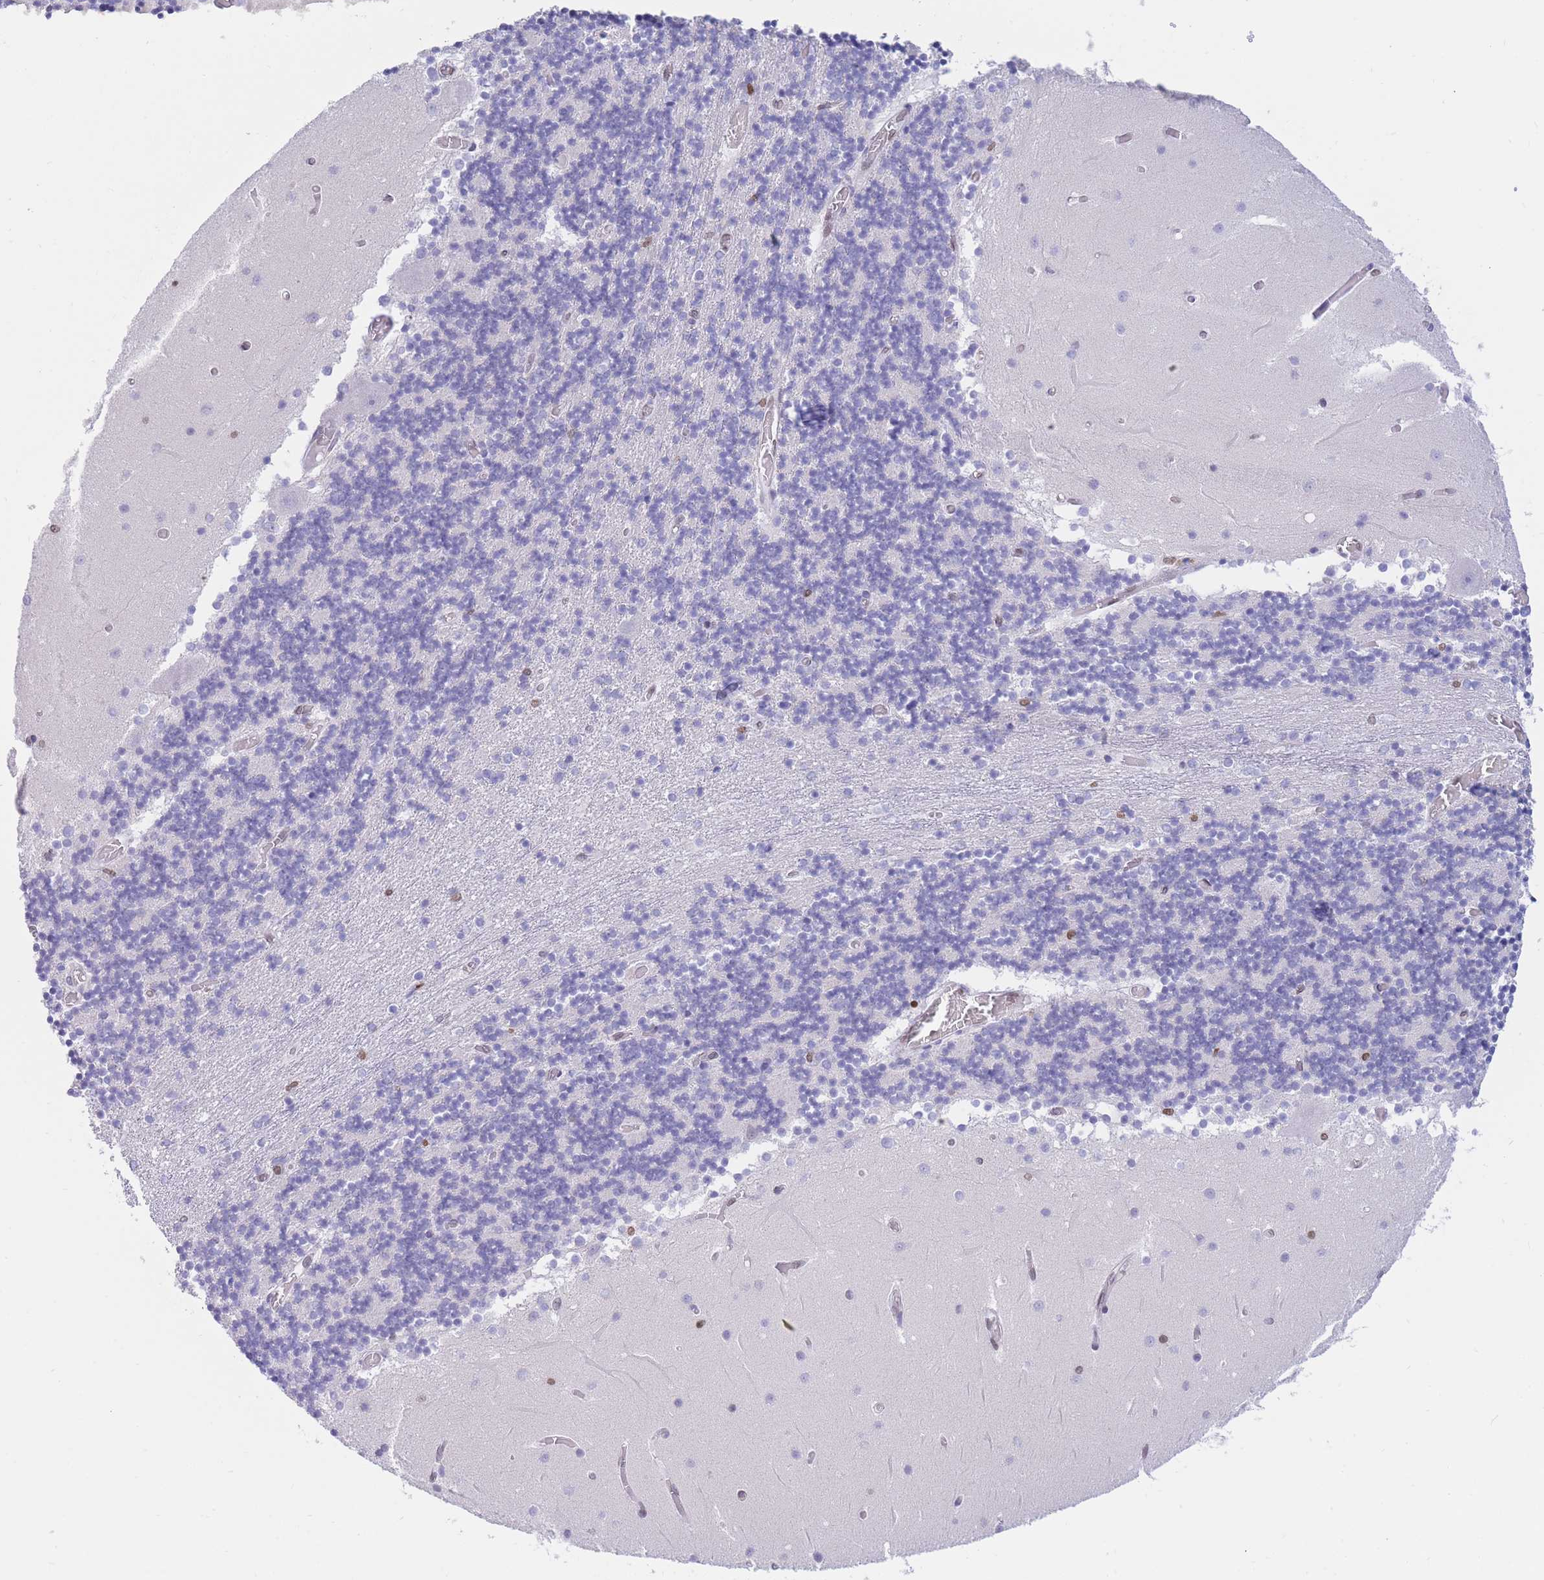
{"staining": {"intensity": "negative", "quantity": "none", "location": "none"}, "tissue": "cerebellum", "cell_type": "Cells in granular layer", "image_type": "normal", "snomed": [{"axis": "morphology", "description": "Normal tissue, NOS"}, {"axis": "topography", "description": "Cerebellum"}], "caption": "This histopathology image is of unremarkable cerebellum stained with IHC to label a protein in brown with the nuclei are counter-stained blue. There is no expression in cells in granular layer.", "gene": "HMGN1", "patient": {"sex": "female", "age": 28}}